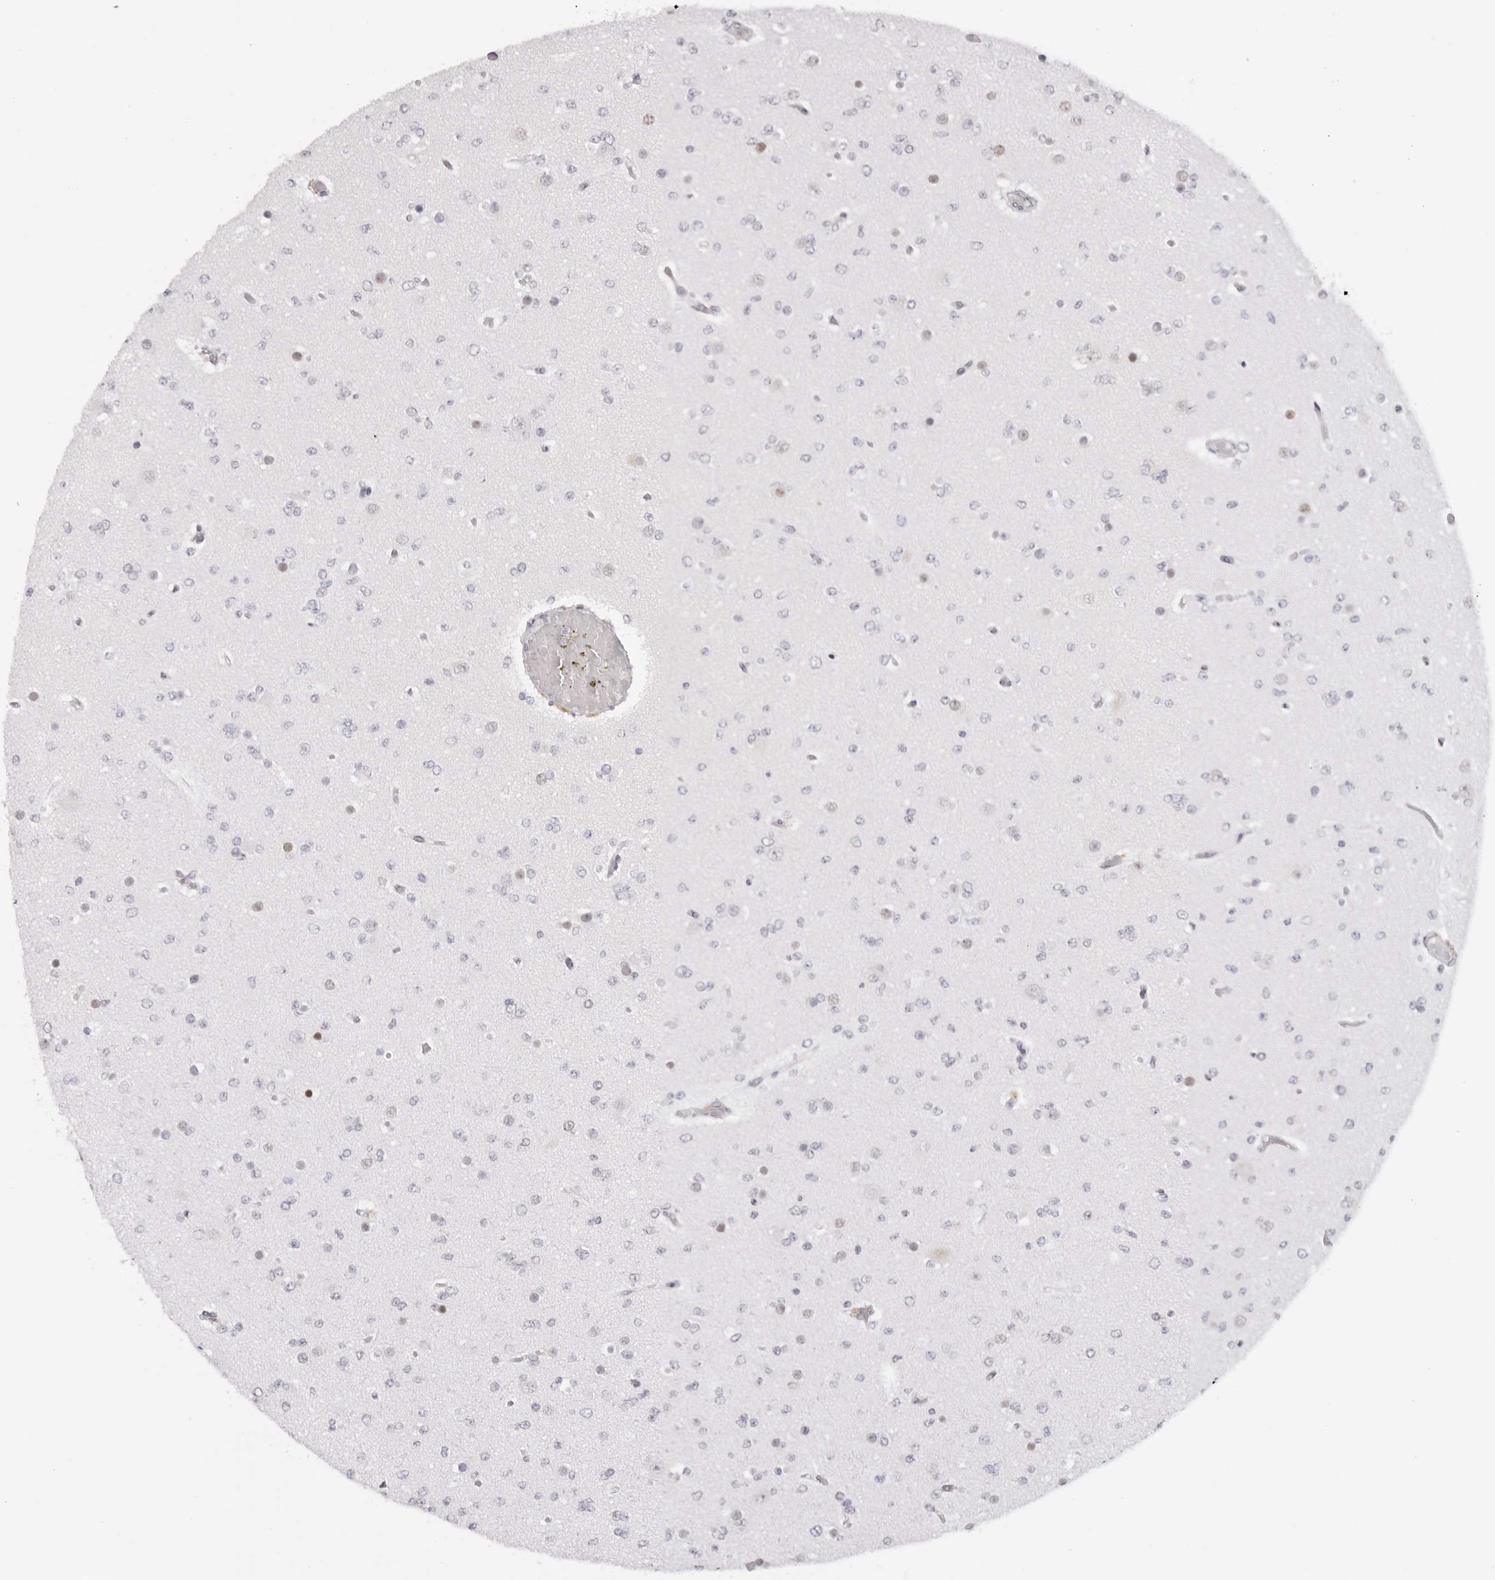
{"staining": {"intensity": "negative", "quantity": "none", "location": "none"}, "tissue": "glioma", "cell_type": "Tumor cells", "image_type": "cancer", "snomed": [{"axis": "morphology", "description": "Glioma, malignant, Low grade"}, {"axis": "topography", "description": "Brain"}], "caption": "Human malignant glioma (low-grade) stained for a protein using IHC exhibits no staining in tumor cells.", "gene": "MAFK", "patient": {"sex": "female", "age": 22}}